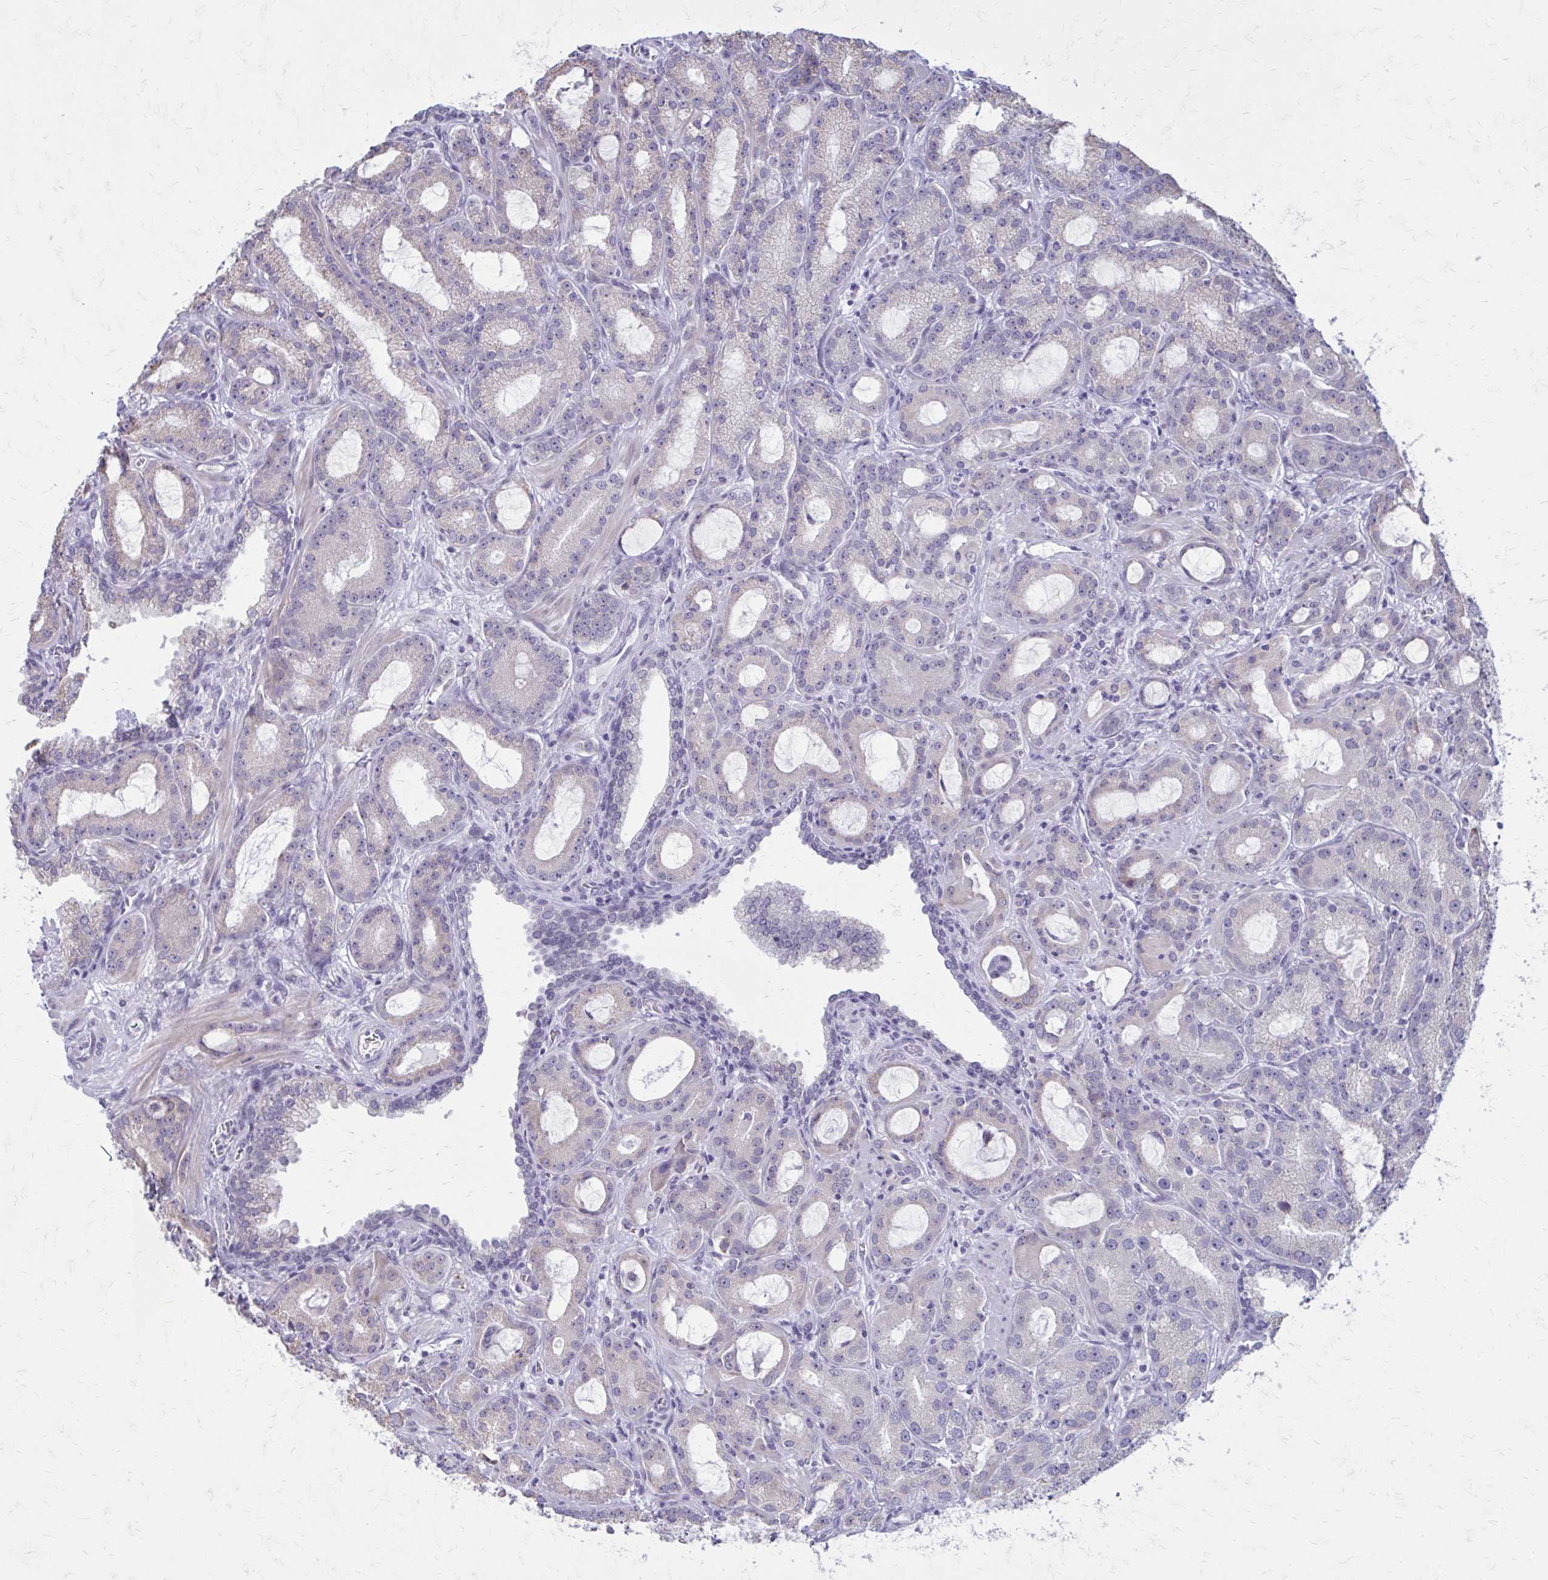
{"staining": {"intensity": "negative", "quantity": "none", "location": "none"}, "tissue": "prostate cancer", "cell_type": "Tumor cells", "image_type": "cancer", "snomed": [{"axis": "morphology", "description": "Adenocarcinoma, High grade"}, {"axis": "topography", "description": "Prostate"}], "caption": "IHC photomicrograph of neoplastic tissue: human prostate cancer (adenocarcinoma (high-grade)) stained with DAB (3,3'-diaminobenzidine) exhibits no significant protein positivity in tumor cells.", "gene": "PROSER1", "patient": {"sex": "male", "age": 65}}